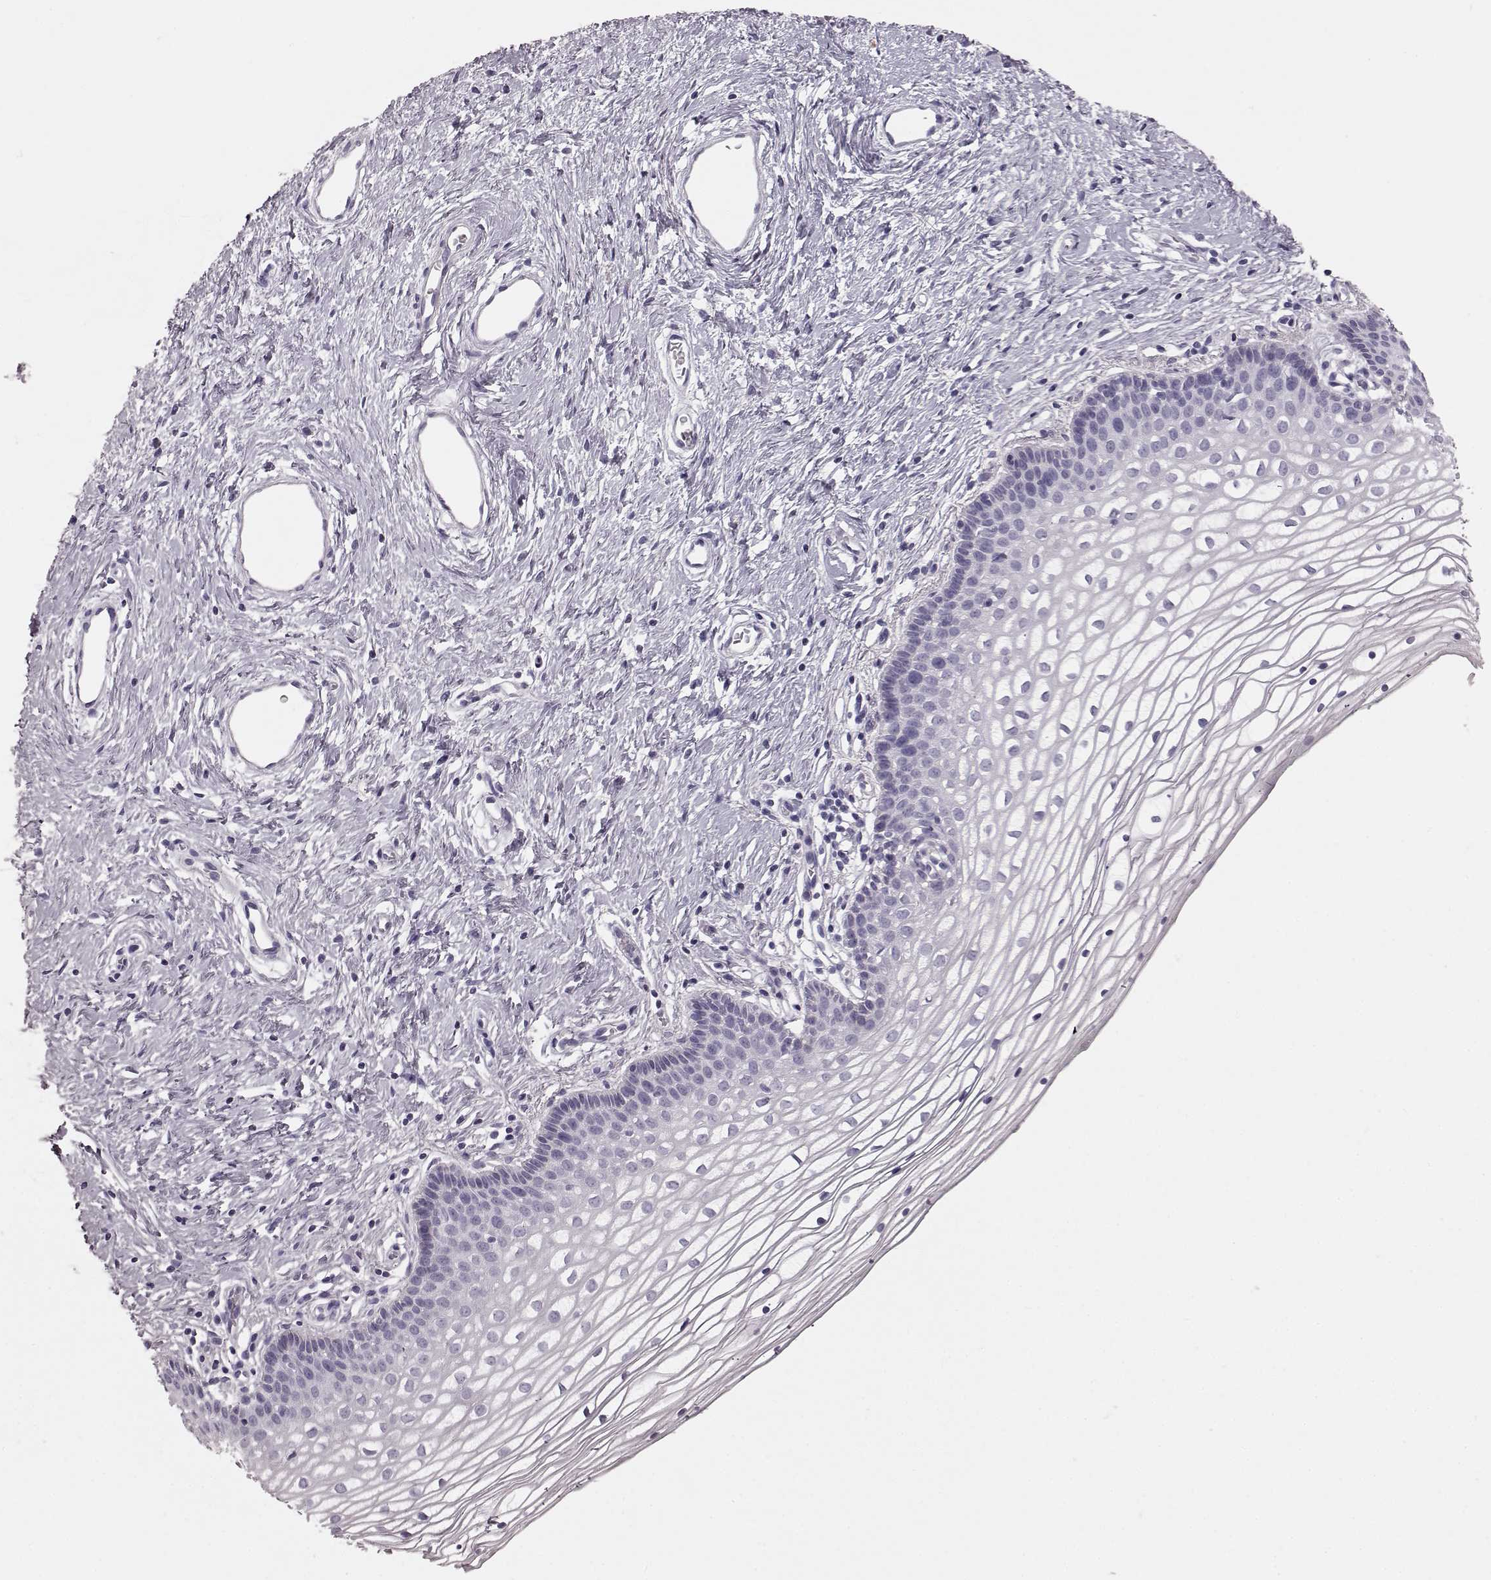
{"staining": {"intensity": "negative", "quantity": "none", "location": "none"}, "tissue": "vagina", "cell_type": "Squamous epithelial cells", "image_type": "normal", "snomed": [{"axis": "morphology", "description": "Normal tissue, NOS"}, {"axis": "topography", "description": "Vagina"}], "caption": "A high-resolution photomicrograph shows immunohistochemistry (IHC) staining of unremarkable vagina, which shows no significant staining in squamous epithelial cells.", "gene": "CRYBA2", "patient": {"sex": "female", "age": 36}}